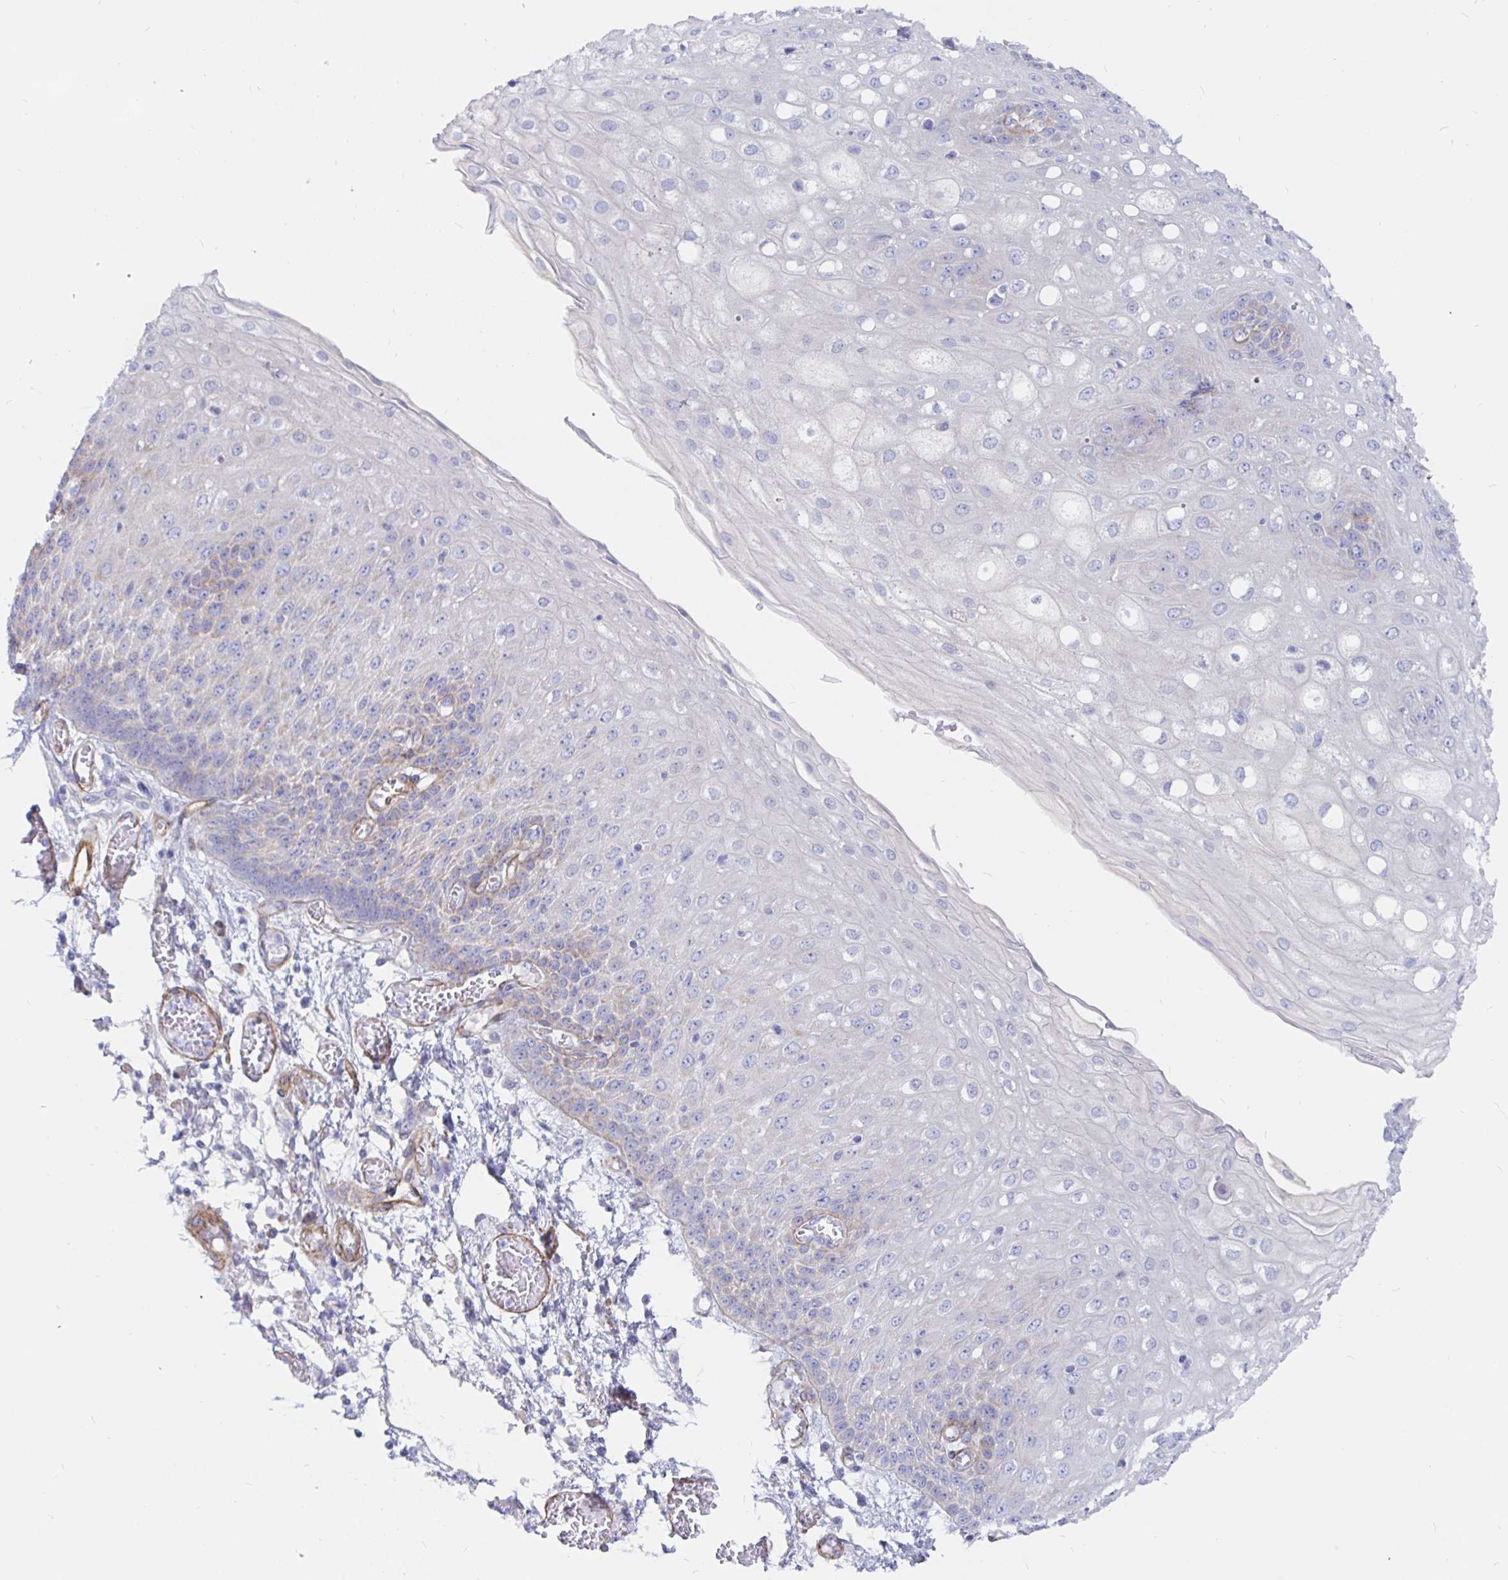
{"staining": {"intensity": "negative", "quantity": "none", "location": "none"}, "tissue": "esophagus", "cell_type": "Squamous epithelial cells", "image_type": "normal", "snomed": [{"axis": "morphology", "description": "Normal tissue, NOS"}, {"axis": "morphology", "description": "Adenocarcinoma, NOS"}, {"axis": "topography", "description": "Esophagus"}], "caption": "Benign esophagus was stained to show a protein in brown. There is no significant staining in squamous epithelial cells. Nuclei are stained in blue.", "gene": "COX16", "patient": {"sex": "male", "age": 81}}